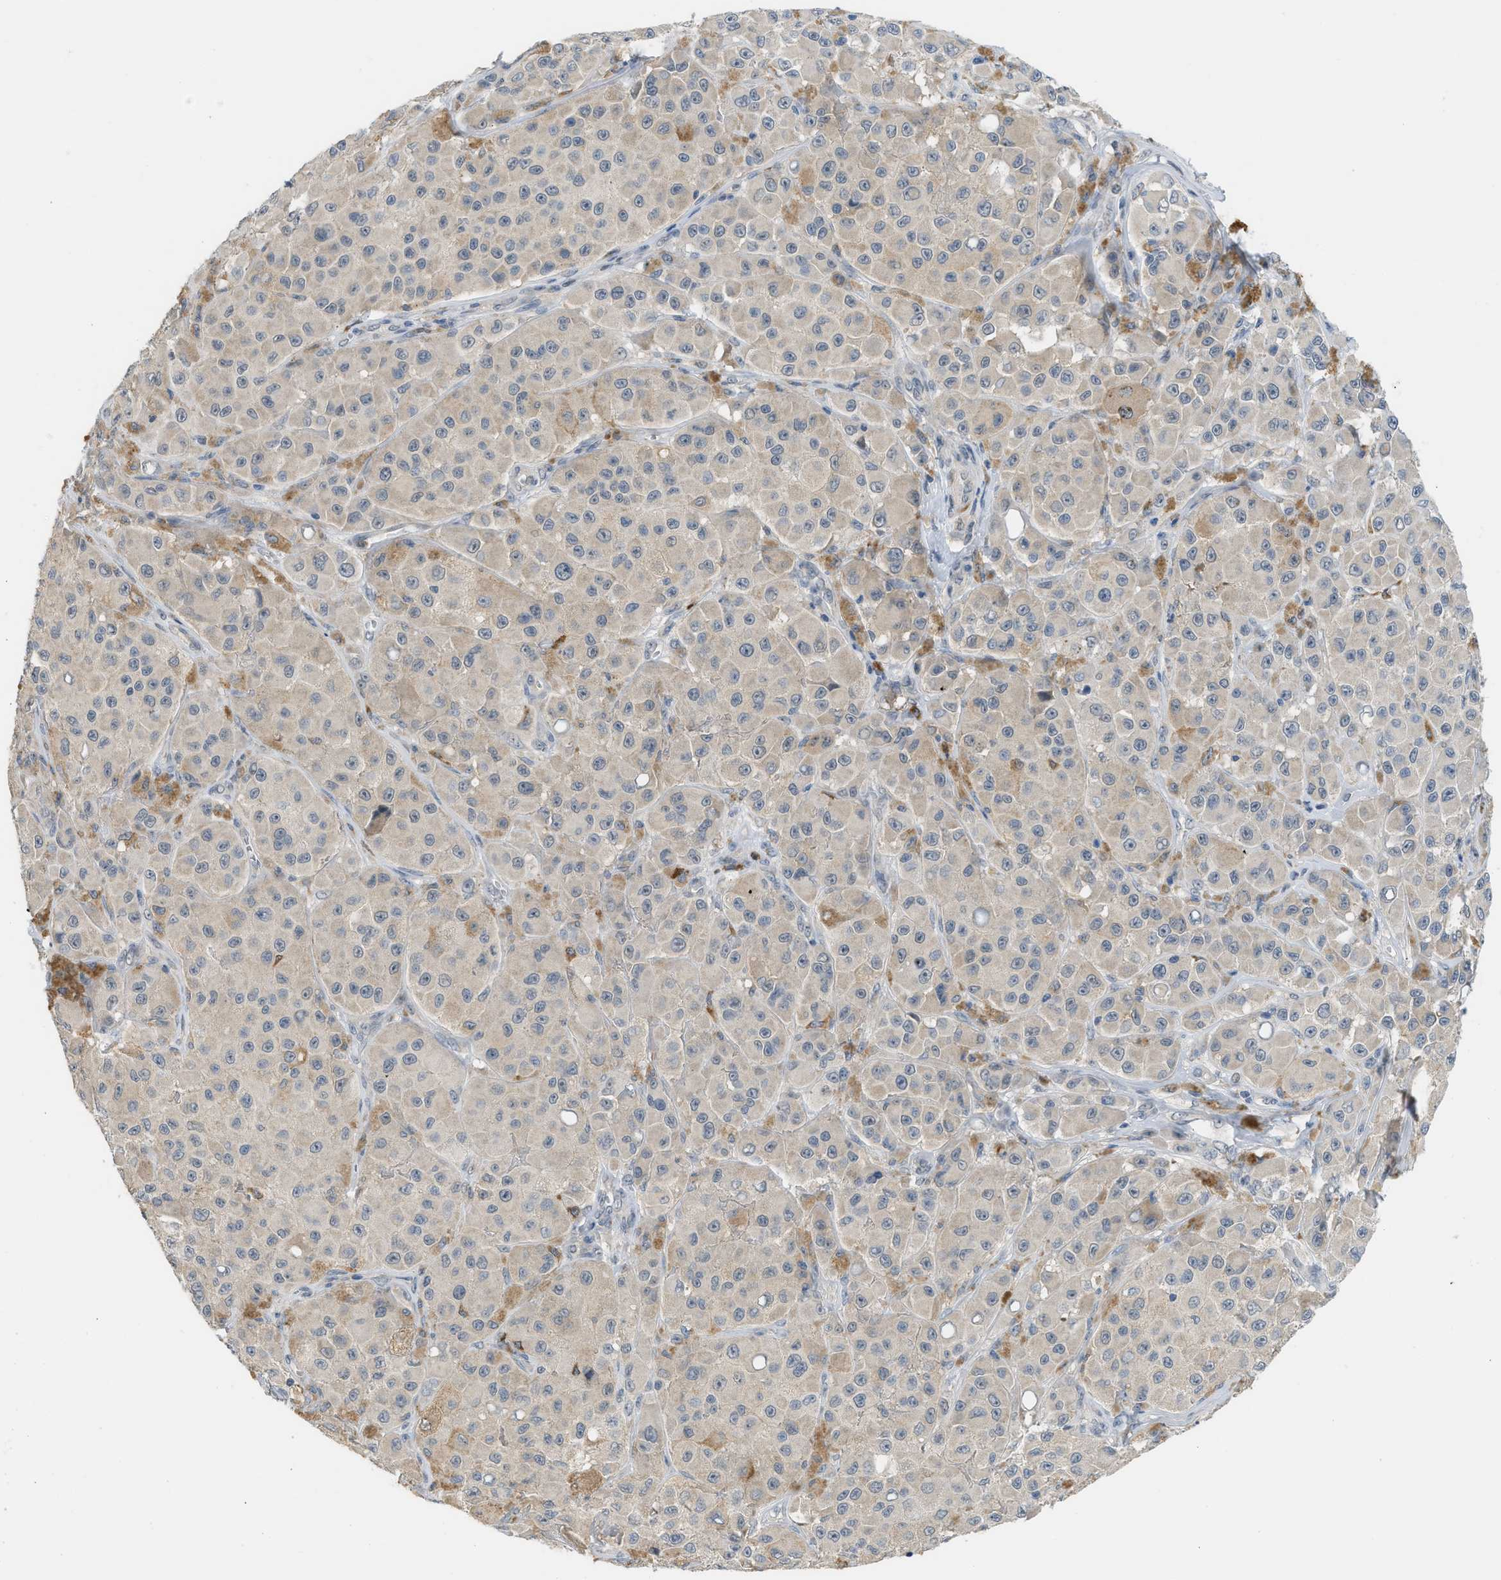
{"staining": {"intensity": "weak", "quantity": ">75%", "location": "cytoplasmic/membranous"}, "tissue": "melanoma", "cell_type": "Tumor cells", "image_type": "cancer", "snomed": [{"axis": "morphology", "description": "Malignant melanoma, NOS"}, {"axis": "topography", "description": "Skin"}], "caption": "A brown stain labels weak cytoplasmic/membranous positivity of a protein in human melanoma tumor cells.", "gene": "RHBDF2", "patient": {"sex": "male", "age": 84}}